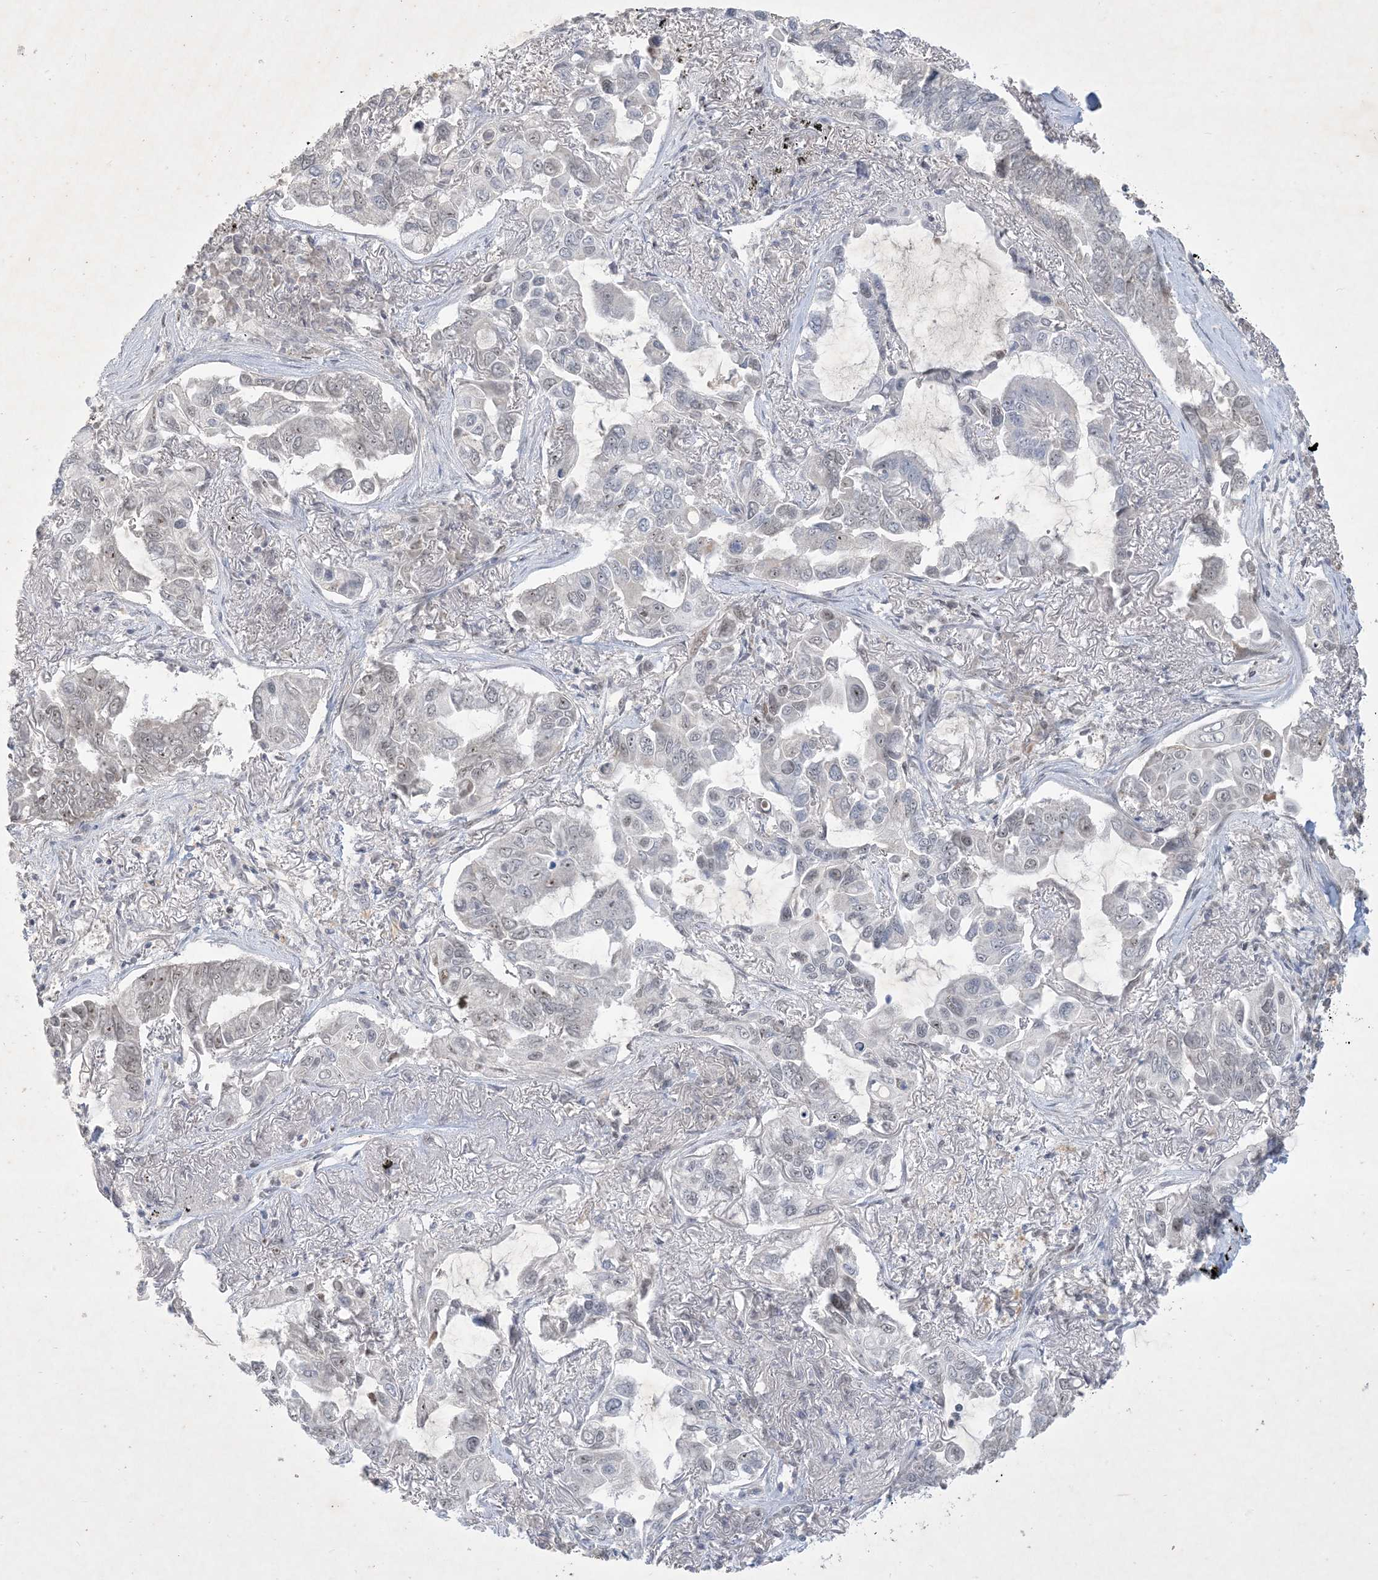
{"staining": {"intensity": "weak", "quantity": "25%-75%", "location": "nuclear"}, "tissue": "lung cancer", "cell_type": "Tumor cells", "image_type": "cancer", "snomed": [{"axis": "morphology", "description": "Adenocarcinoma, NOS"}, {"axis": "topography", "description": "Lung"}], "caption": "There is low levels of weak nuclear expression in tumor cells of lung cancer (adenocarcinoma), as demonstrated by immunohistochemical staining (brown color).", "gene": "ZNF674", "patient": {"sex": "male", "age": 64}}